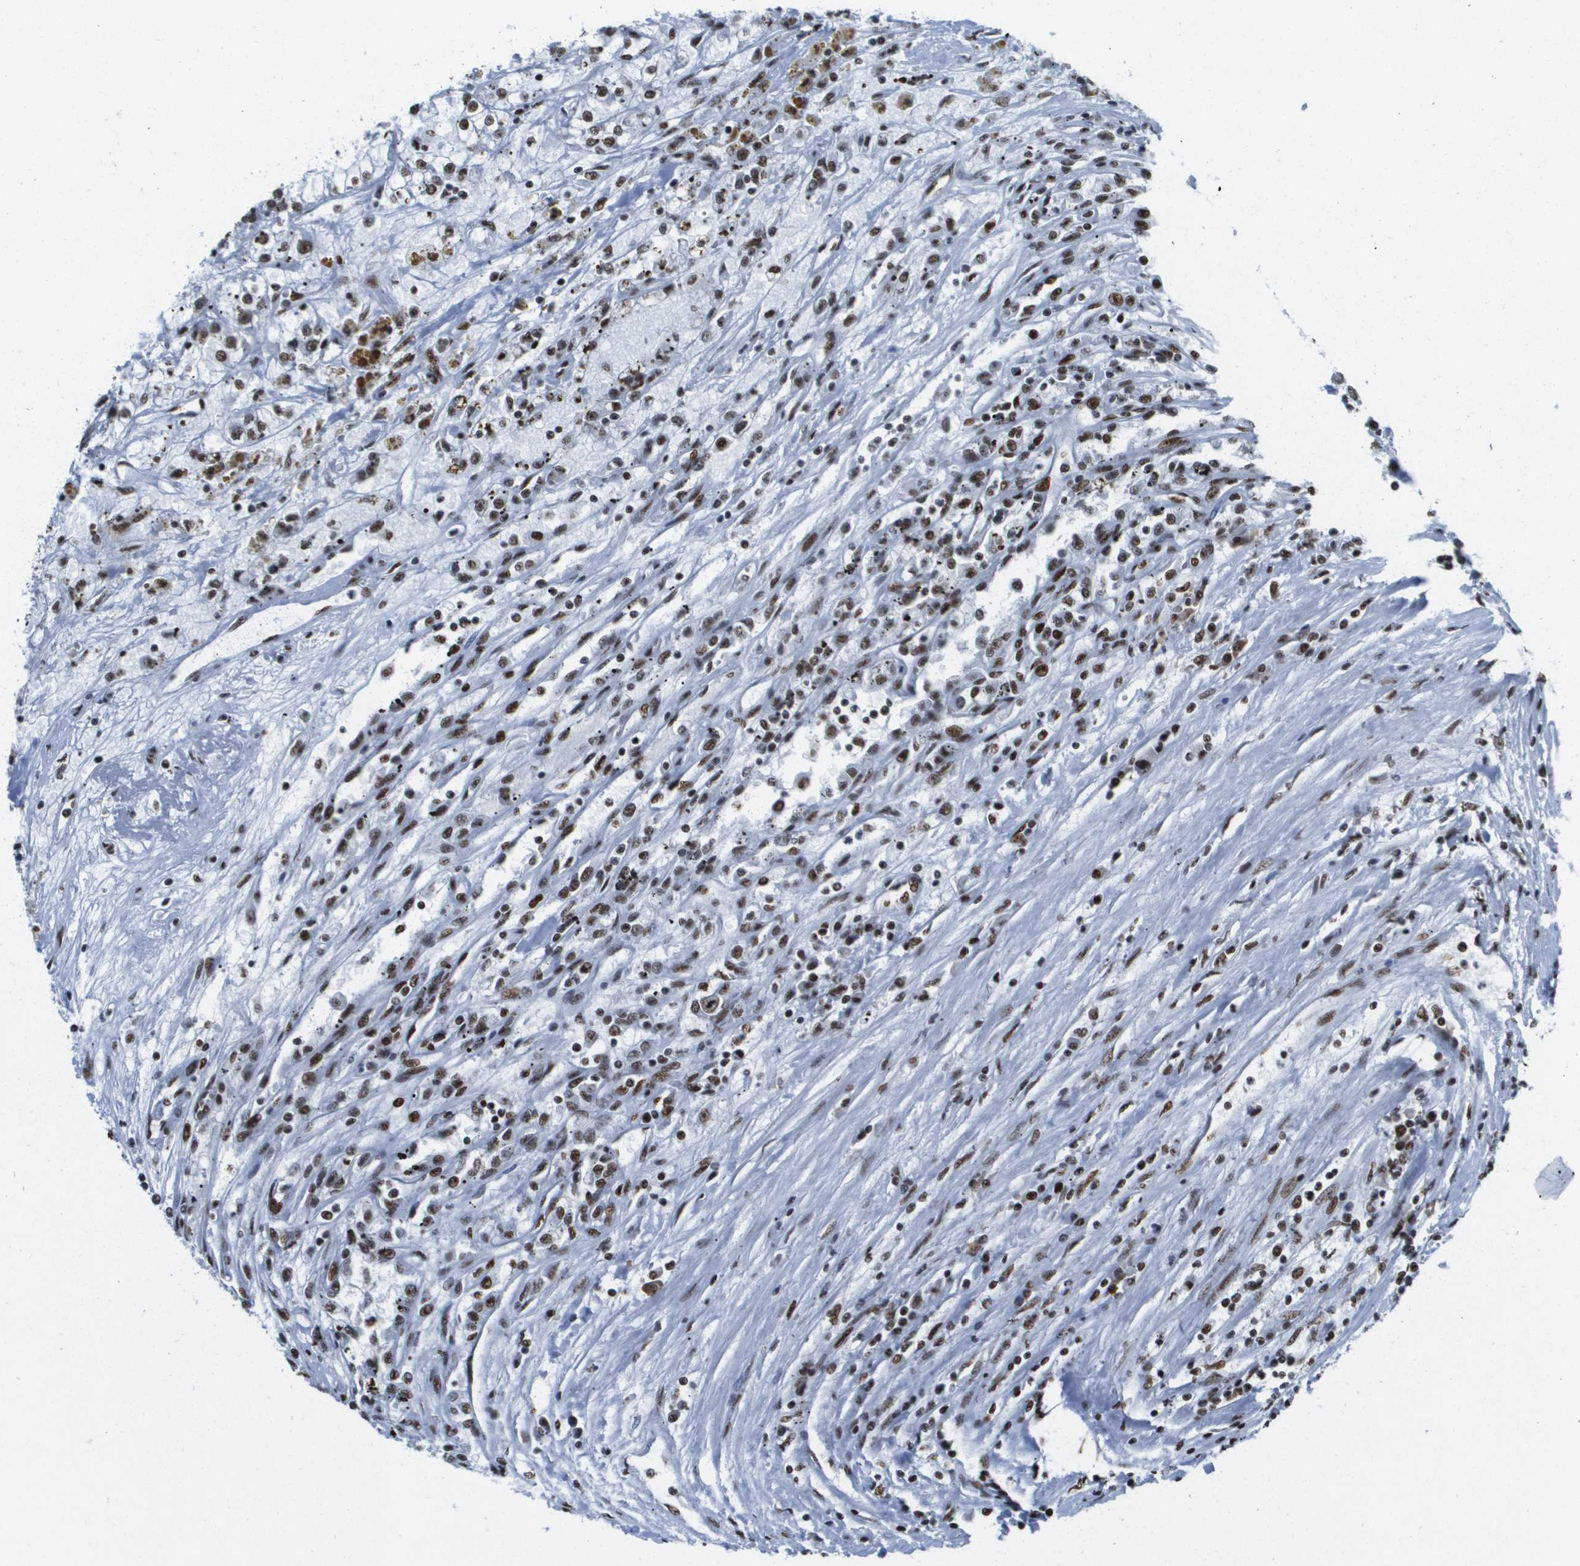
{"staining": {"intensity": "strong", "quantity": ">75%", "location": "nuclear"}, "tissue": "renal cancer", "cell_type": "Tumor cells", "image_type": "cancer", "snomed": [{"axis": "morphology", "description": "Adenocarcinoma, NOS"}, {"axis": "topography", "description": "Kidney"}], "caption": "Approximately >75% of tumor cells in human renal cancer demonstrate strong nuclear protein staining as visualized by brown immunohistochemical staining.", "gene": "NSRP1", "patient": {"sex": "female", "age": 52}}